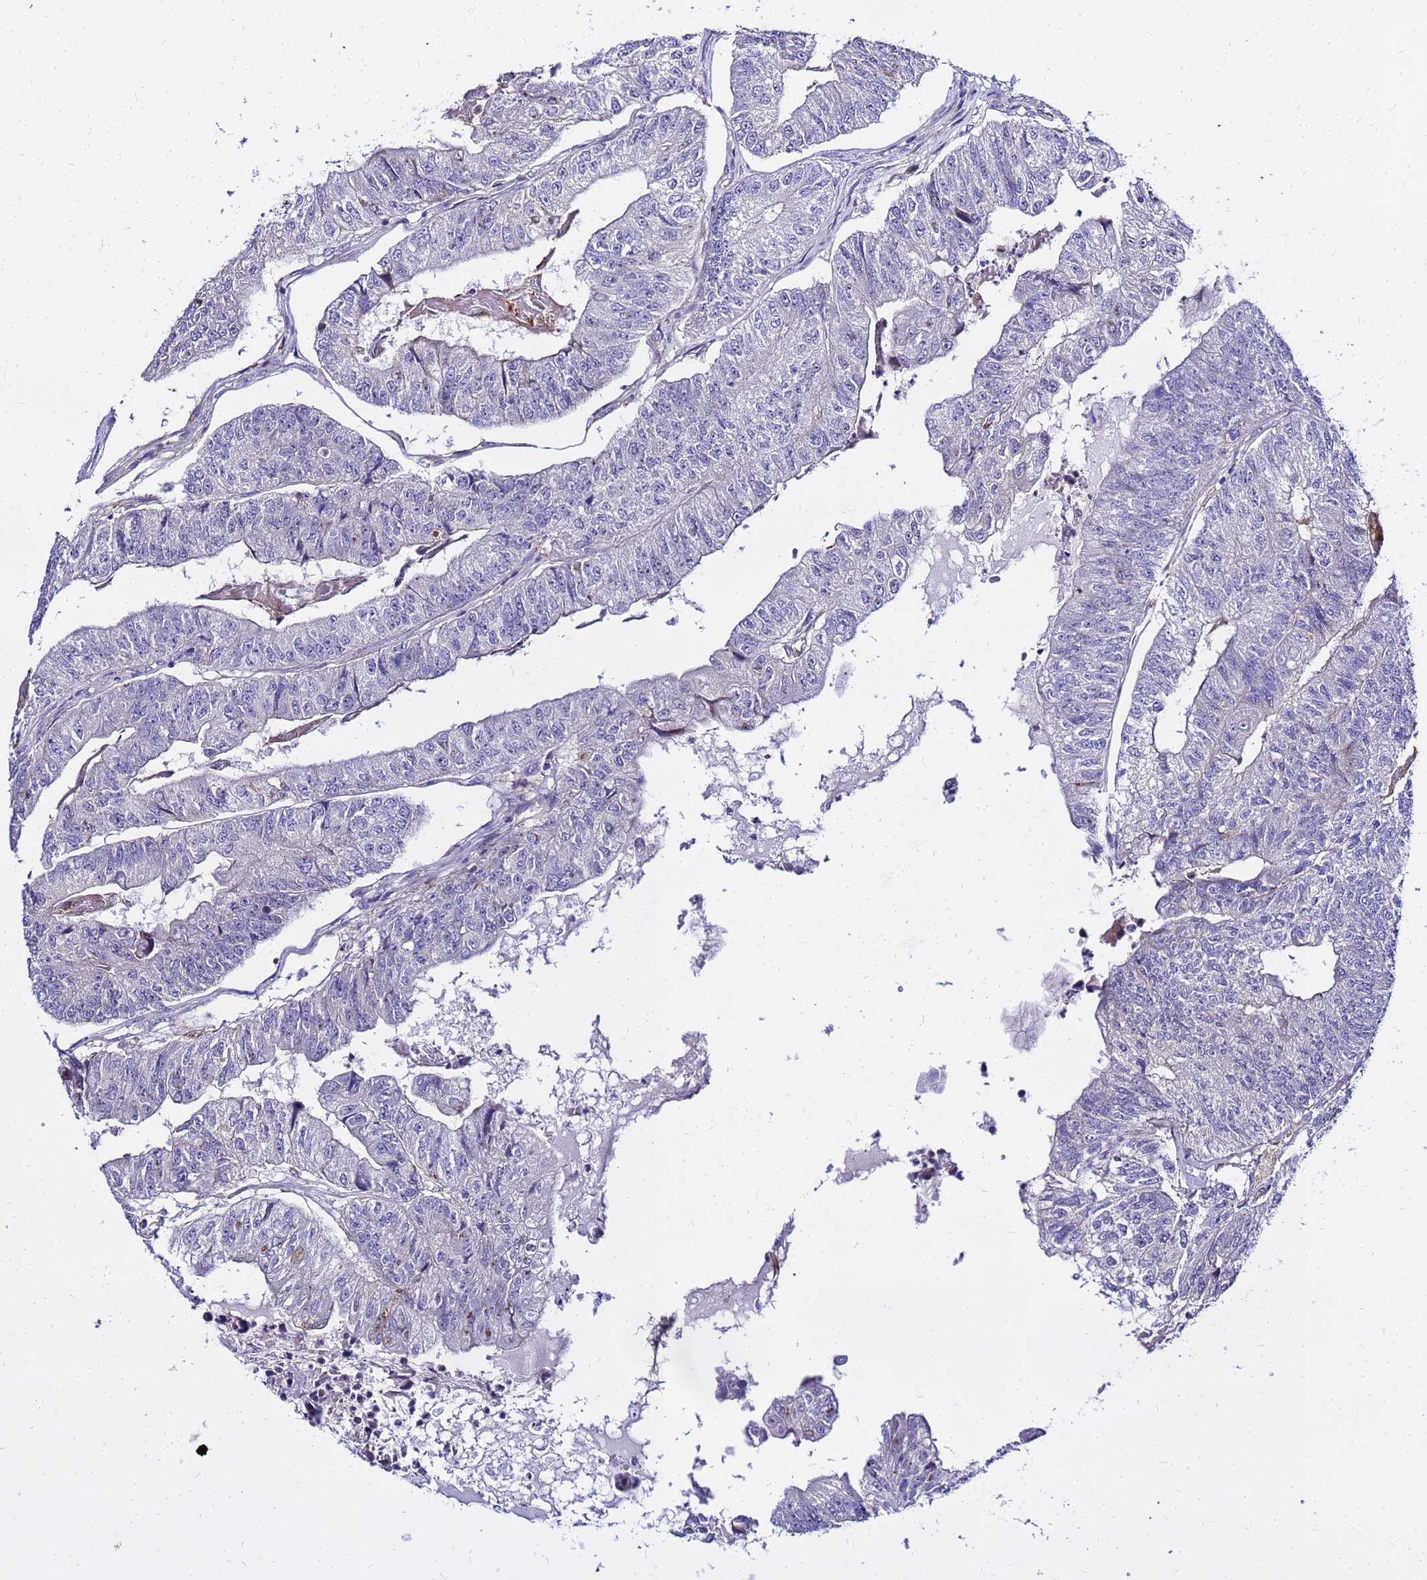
{"staining": {"intensity": "weak", "quantity": "<25%", "location": "nuclear"}, "tissue": "colorectal cancer", "cell_type": "Tumor cells", "image_type": "cancer", "snomed": [{"axis": "morphology", "description": "Adenocarcinoma, NOS"}, {"axis": "topography", "description": "Colon"}], "caption": "High magnification brightfield microscopy of colorectal cancer (adenocarcinoma) stained with DAB (3,3'-diaminobenzidine) (brown) and counterstained with hematoxylin (blue): tumor cells show no significant positivity.", "gene": "HERC5", "patient": {"sex": "female", "age": 67}}